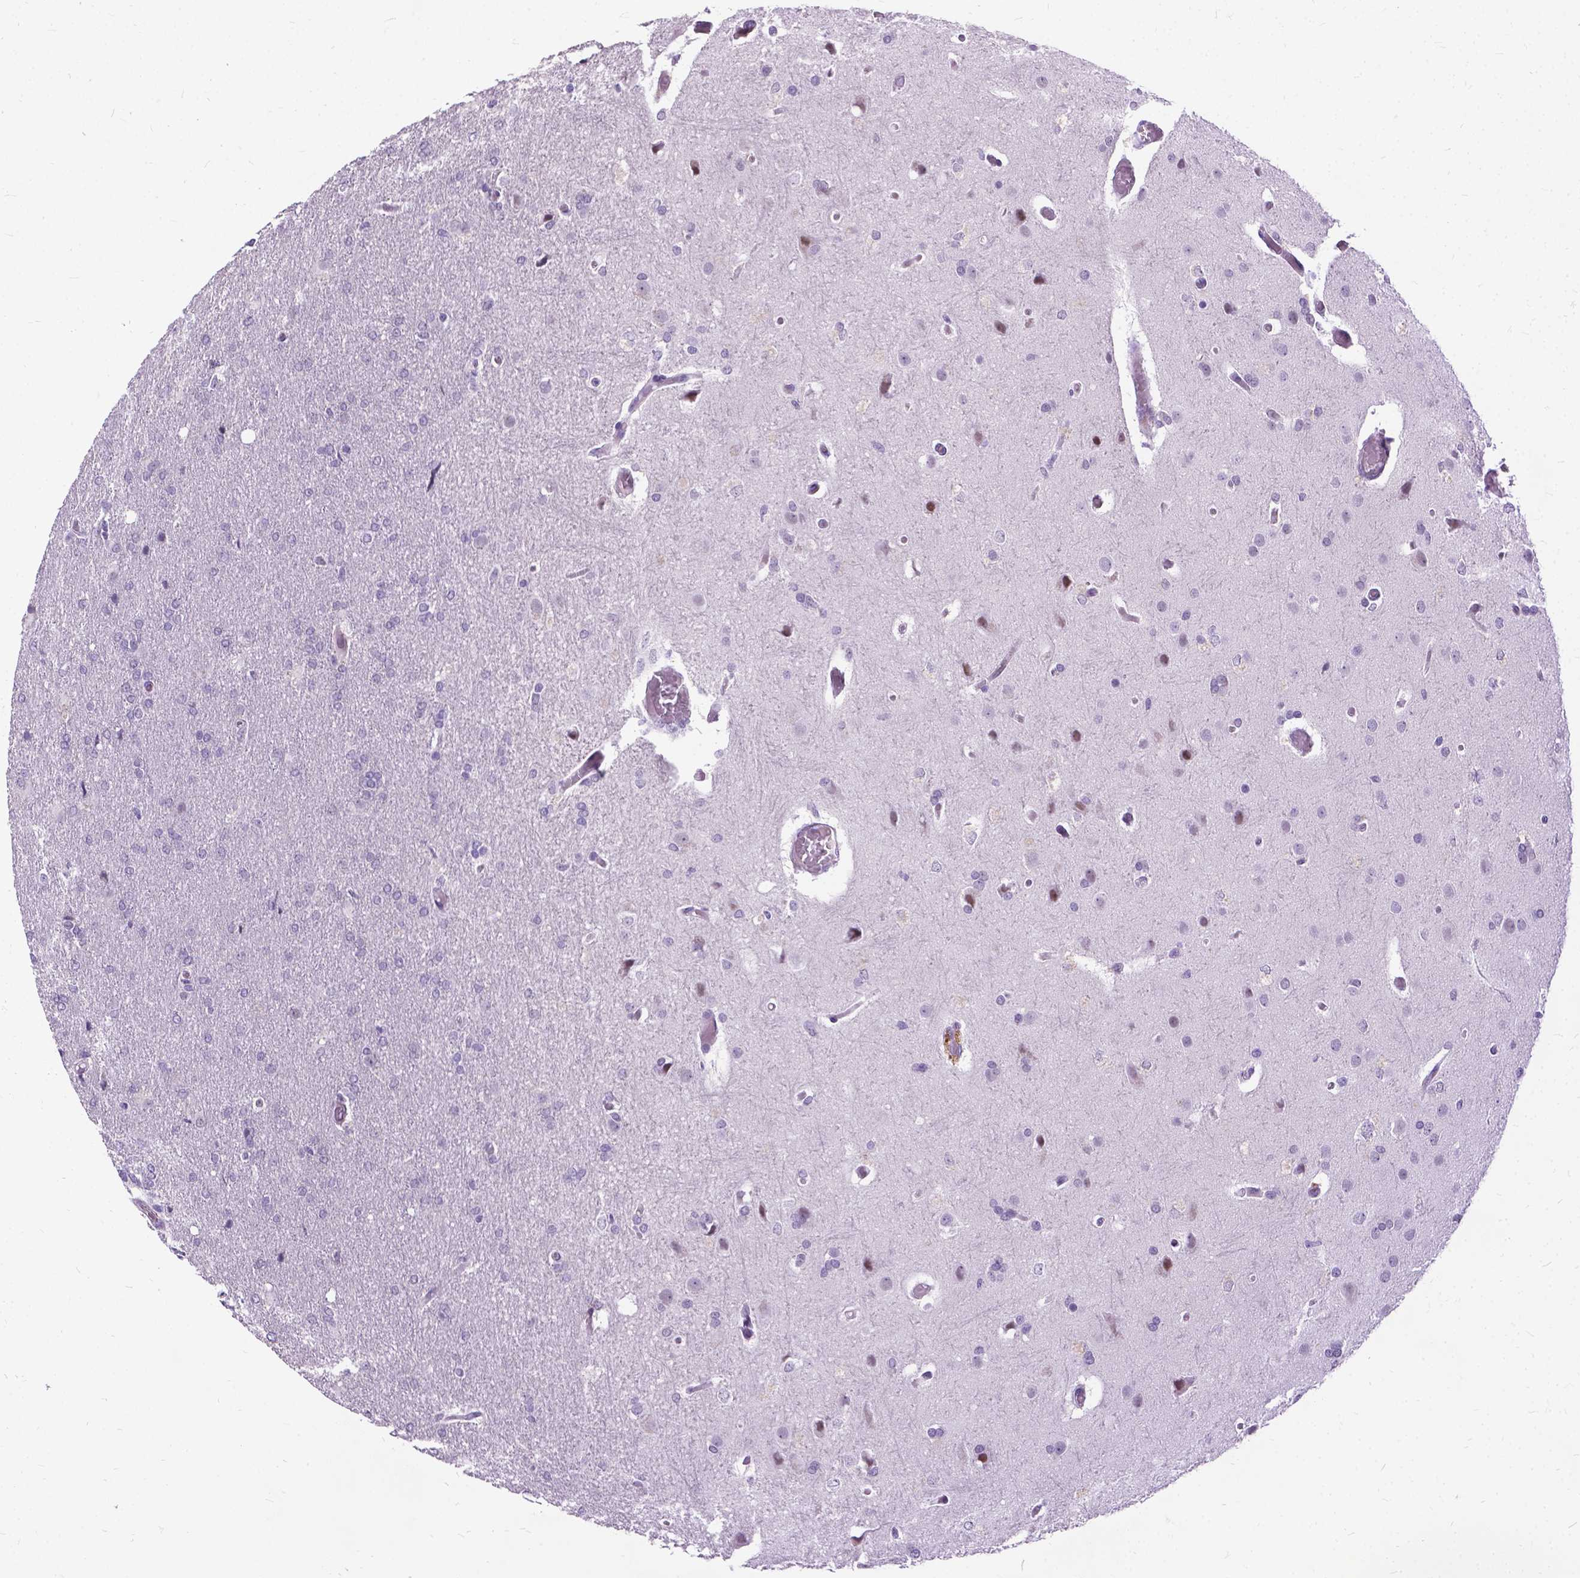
{"staining": {"intensity": "negative", "quantity": "none", "location": "none"}, "tissue": "glioma", "cell_type": "Tumor cells", "image_type": "cancer", "snomed": [{"axis": "morphology", "description": "Glioma, malignant, High grade"}, {"axis": "topography", "description": "Brain"}], "caption": "Immunohistochemistry histopathology image of human glioma stained for a protein (brown), which shows no expression in tumor cells.", "gene": "PROB1", "patient": {"sex": "male", "age": 68}}